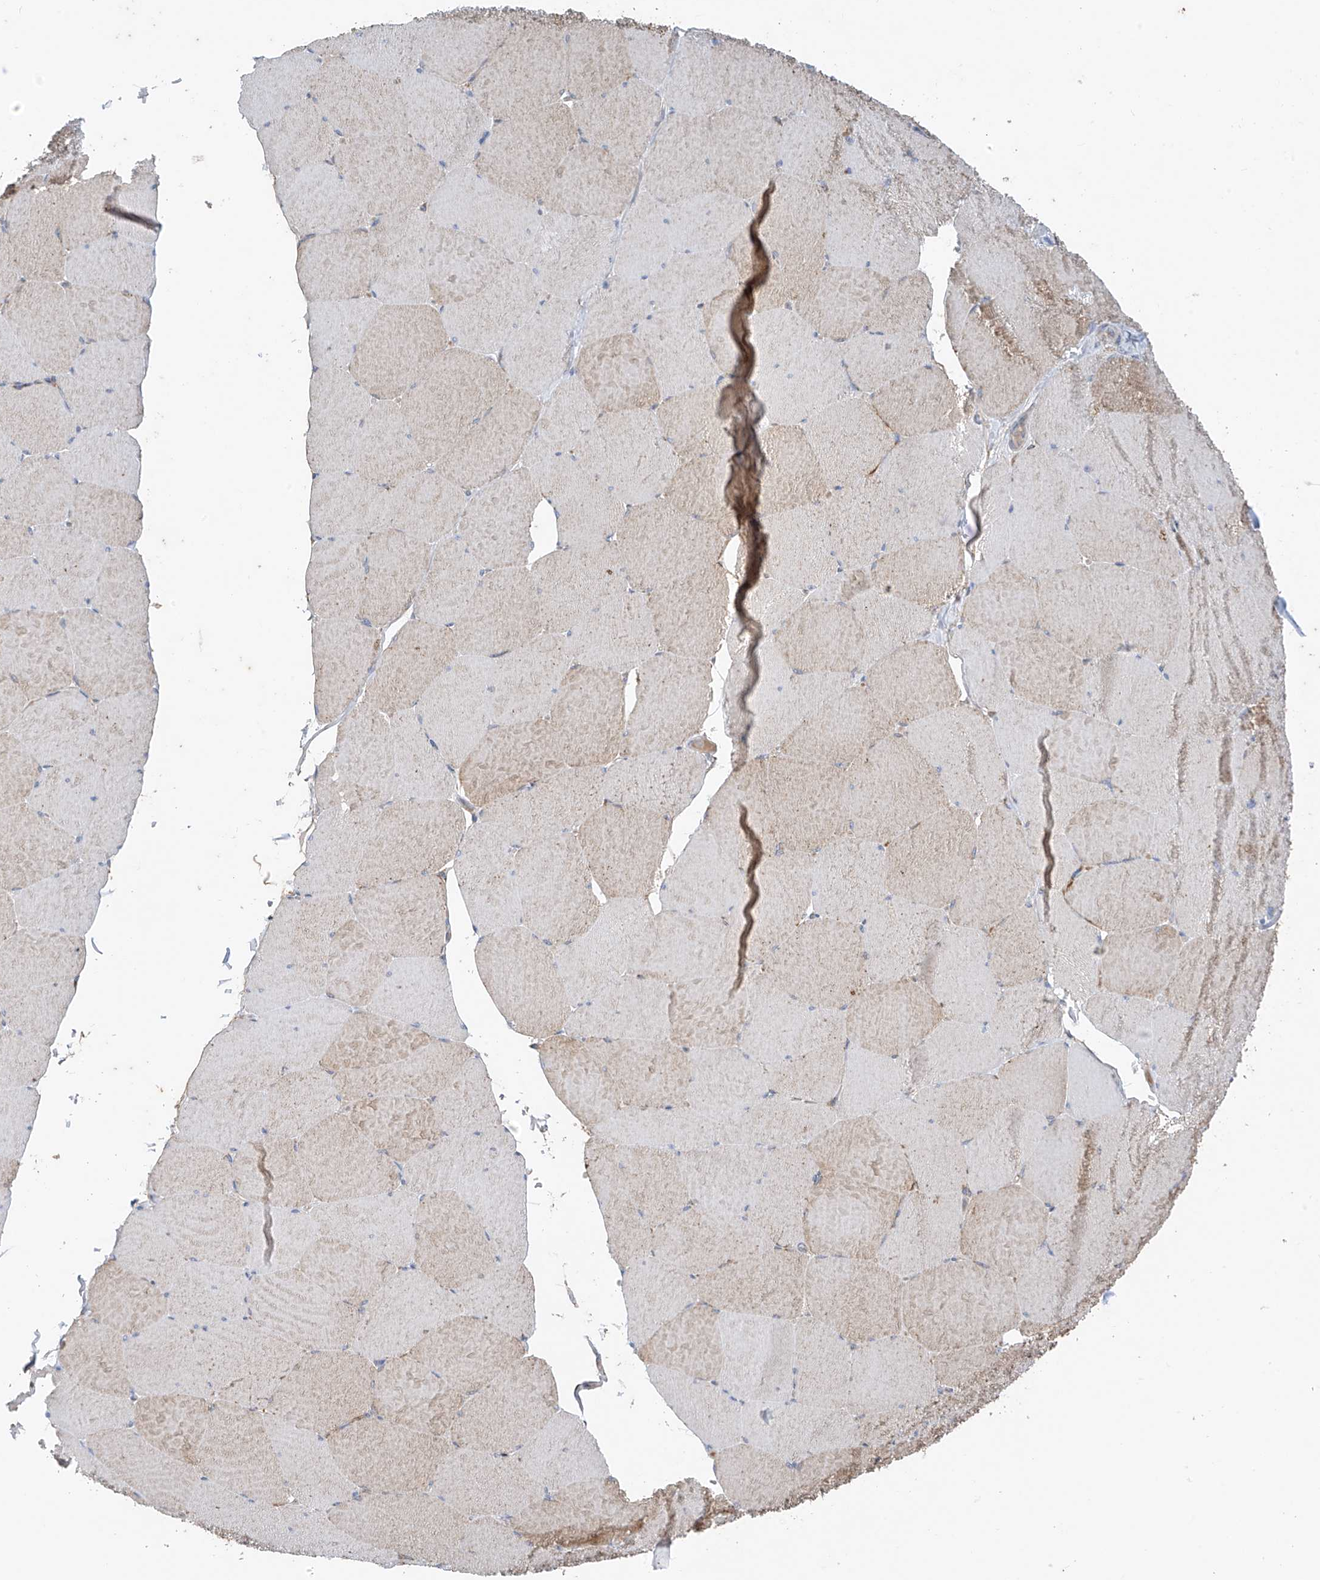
{"staining": {"intensity": "moderate", "quantity": "25%-75%", "location": "cytoplasmic/membranous"}, "tissue": "skeletal muscle", "cell_type": "Myocytes", "image_type": "normal", "snomed": [{"axis": "morphology", "description": "Normal tissue, NOS"}, {"axis": "topography", "description": "Skeletal muscle"}, {"axis": "topography", "description": "Head-Neck"}], "caption": "Immunohistochemical staining of normal human skeletal muscle shows moderate cytoplasmic/membranous protein positivity in approximately 25%-75% of myocytes. (DAB (3,3'-diaminobenzidine) IHC, brown staining for protein, blue staining for nuclei).", "gene": "EOMES", "patient": {"sex": "male", "age": 66}}